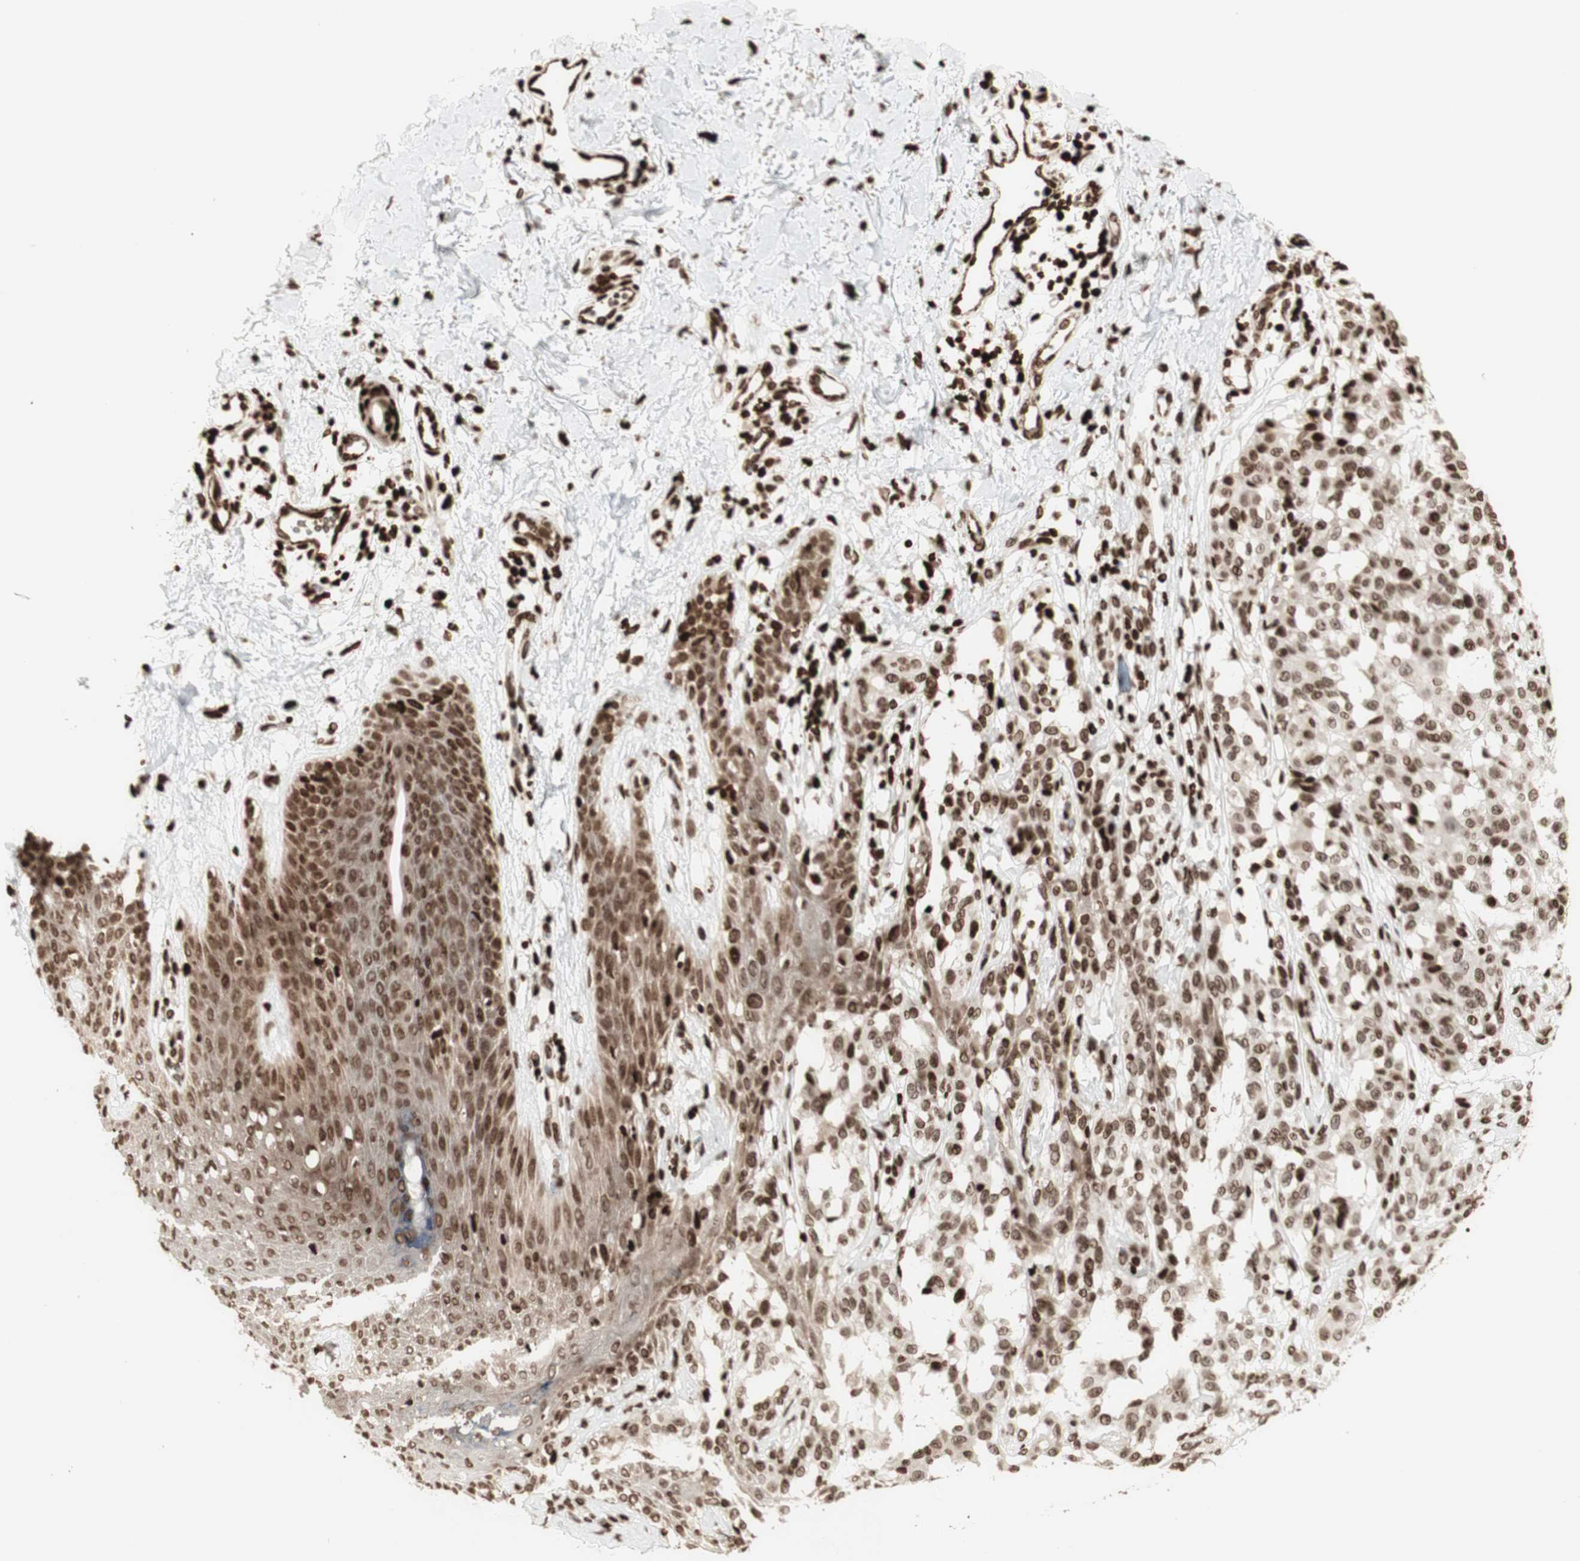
{"staining": {"intensity": "strong", "quantity": ">75%", "location": "nuclear"}, "tissue": "melanoma", "cell_type": "Tumor cells", "image_type": "cancer", "snomed": [{"axis": "morphology", "description": "Malignant melanoma, NOS"}, {"axis": "topography", "description": "Skin"}], "caption": "The histopathology image displays immunohistochemical staining of melanoma. There is strong nuclear positivity is identified in approximately >75% of tumor cells. (DAB (3,3'-diaminobenzidine) IHC with brightfield microscopy, high magnification).", "gene": "NCAPD2", "patient": {"sex": "female", "age": 46}}